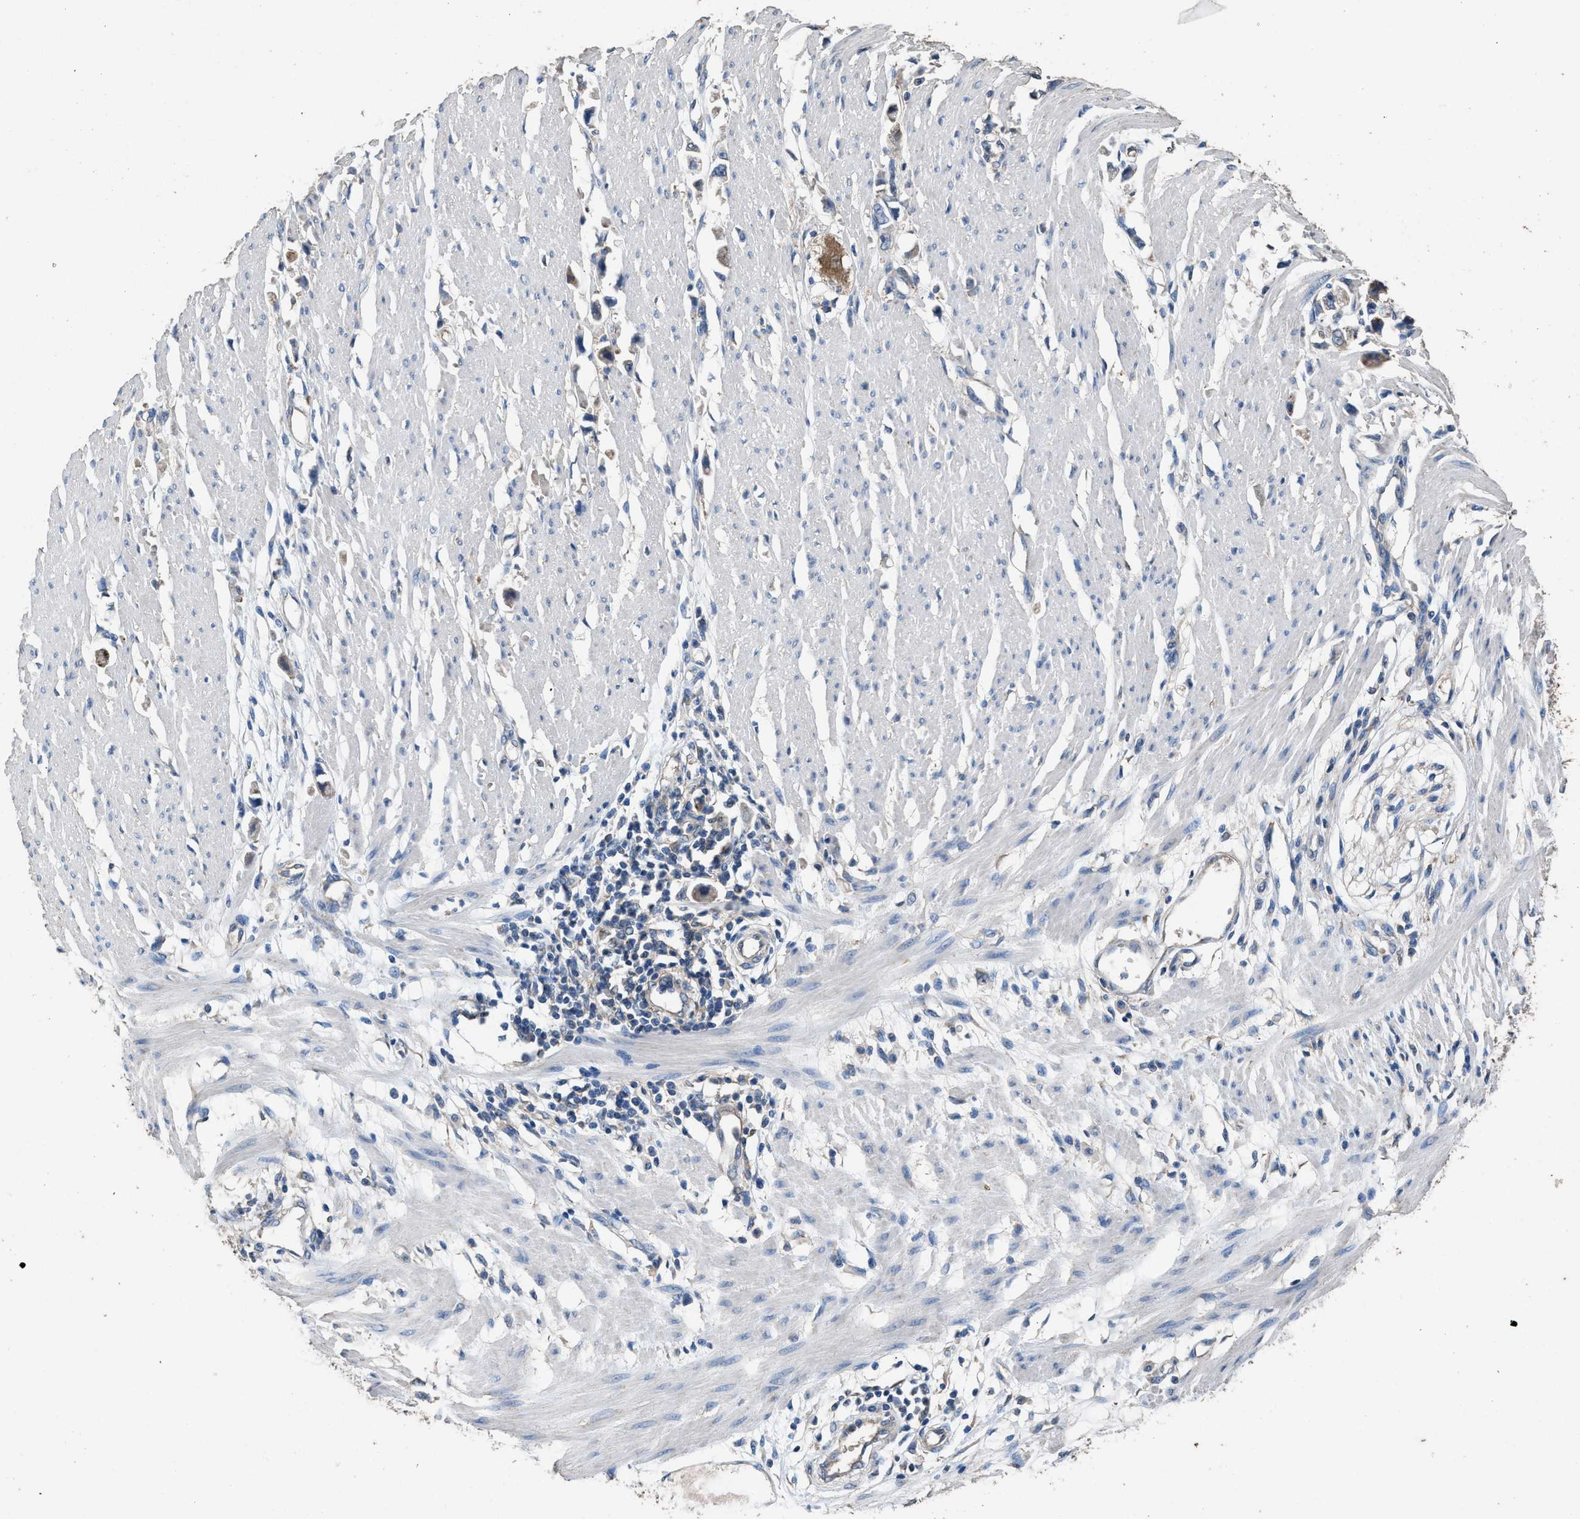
{"staining": {"intensity": "weak", "quantity": ">75%", "location": "cytoplasmic/membranous"}, "tissue": "stomach cancer", "cell_type": "Tumor cells", "image_type": "cancer", "snomed": [{"axis": "morphology", "description": "Adenocarcinoma, NOS"}, {"axis": "topography", "description": "Stomach"}], "caption": "Stomach cancer (adenocarcinoma) stained for a protein exhibits weak cytoplasmic/membranous positivity in tumor cells. The protein of interest is stained brown, and the nuclei are stained in blue (DAB (3,3'-diaminobenzidine) IHC with brightfield microscopy, high magnification).", "gene": "ITSN1", "patient": {"sex": "female", "age": 59}}